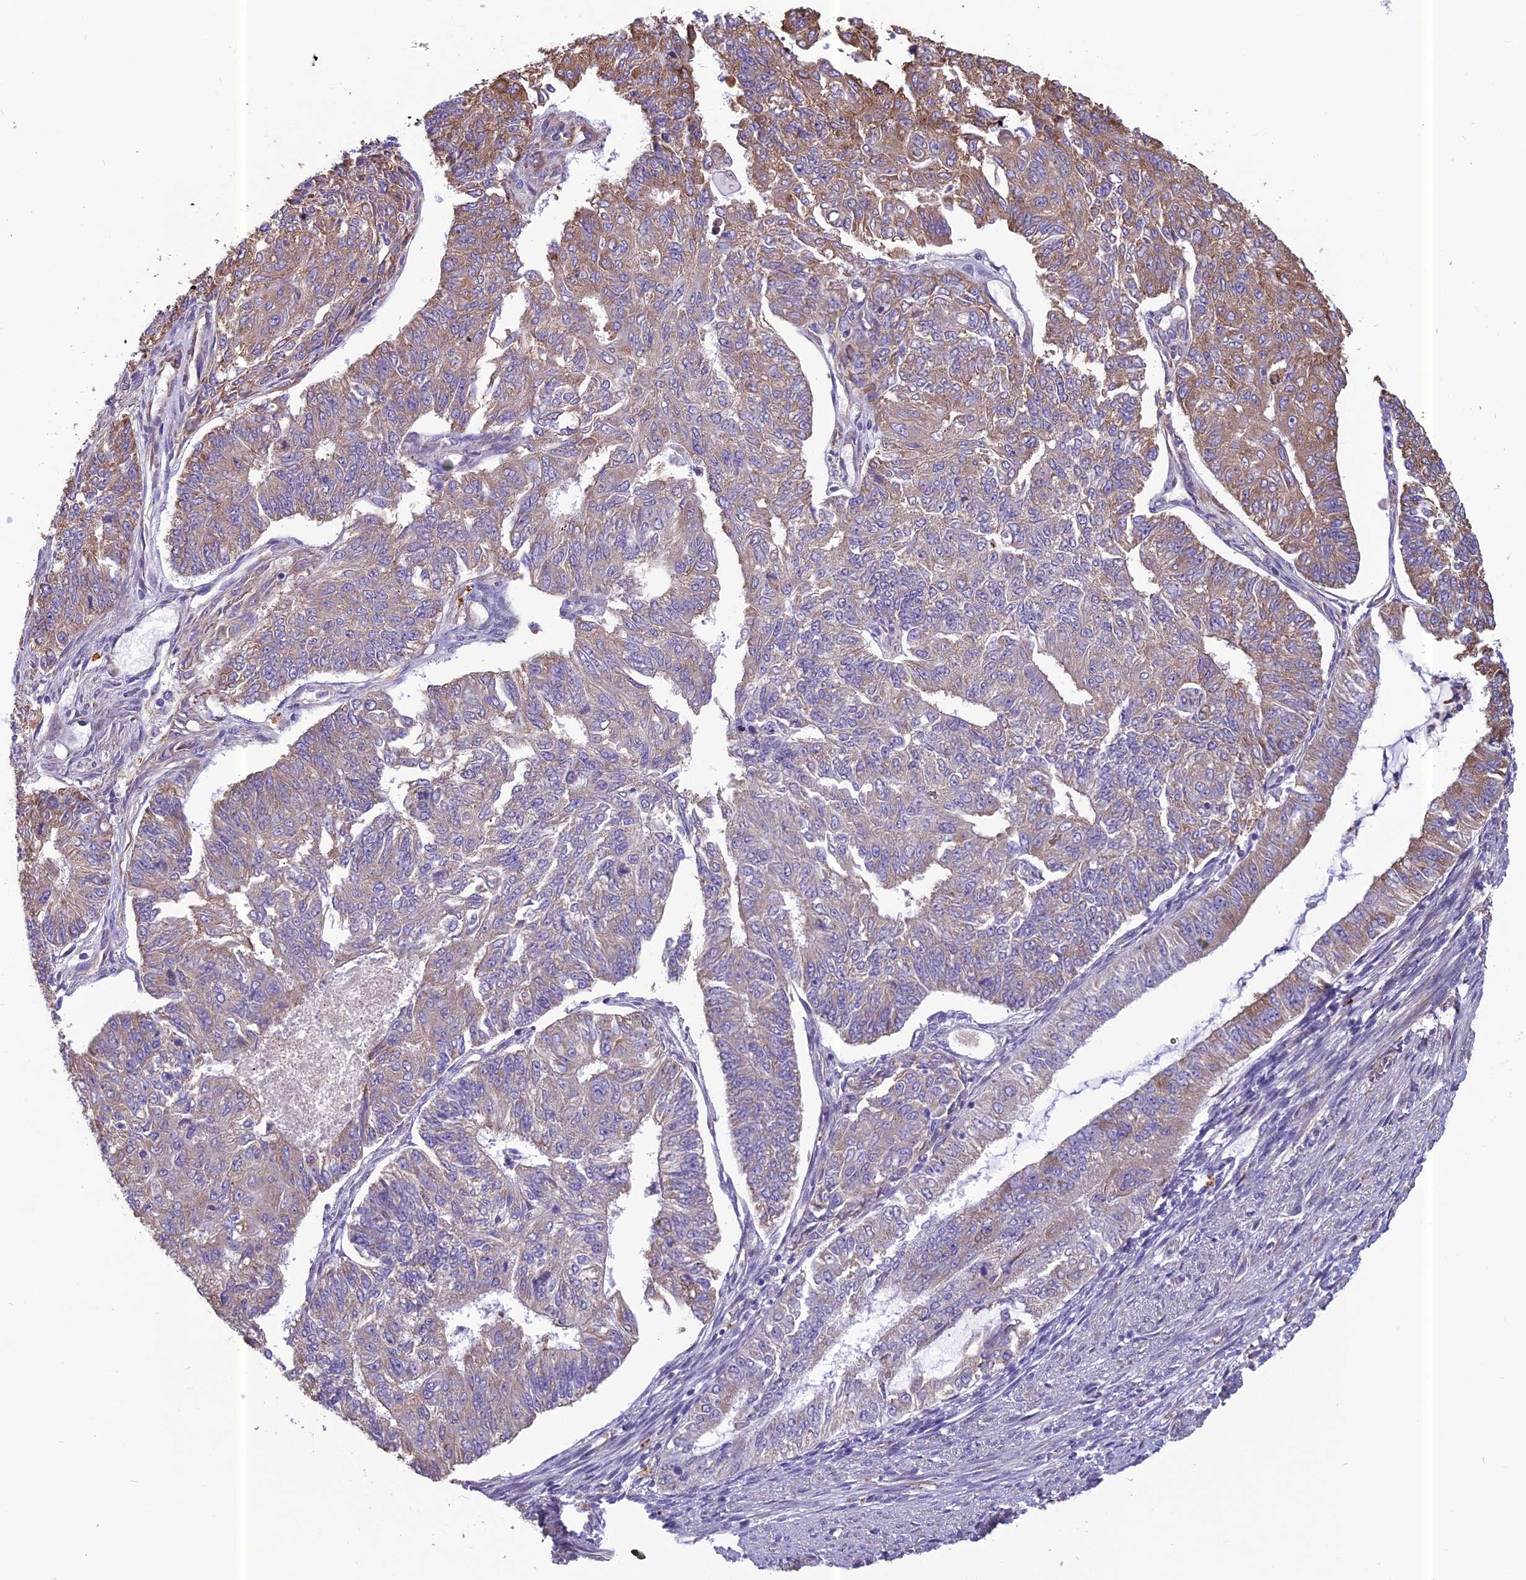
{"staining": {"intensity": "moderate", "quantity": "<25%", "location": "cytoplasmic/membranous"}, "tissue": "endometrial cancer", "cell_type": "Tumor cells", "image_type": "cancer", "snomed": [{"axis": "morphology", "description": "Adenocarcinoma, NOS"}, {"axis": "topography", "description": "Endometrium"}], "caption": "Immunohistochemical staining of human endometrial cancer (adenocarcinoma) demonstrates moderate cytoplasmic/membranous protein expression in about <25% of tumor cells.", "gene": "SPDL1", "patient": {"sex": "female", "age": 32}}